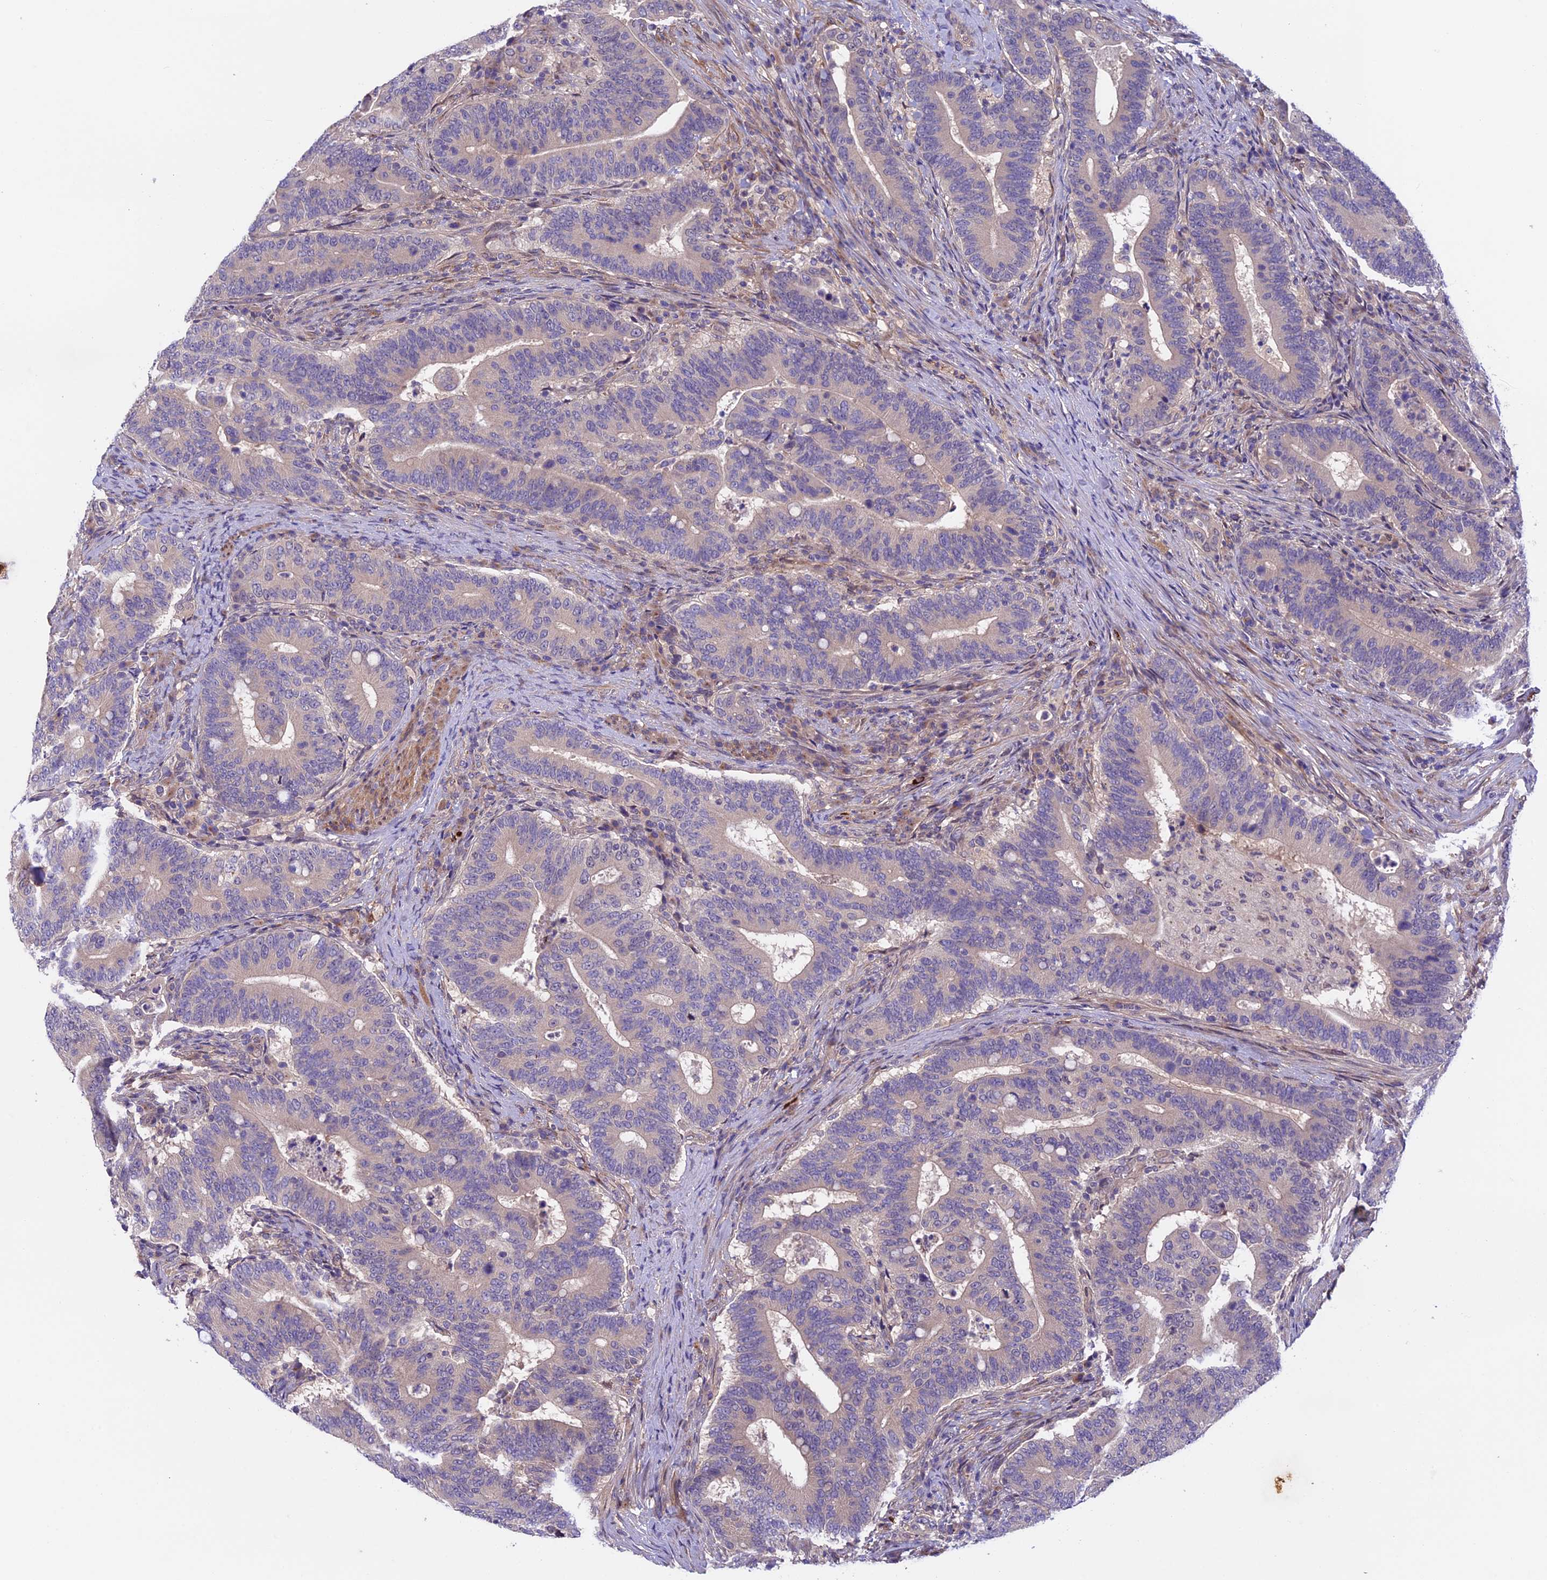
{"staining": {"intensity": "negative", "quantity": "none", "location": "none"}, "tissue": "colorectal cancer", "cell_type": "Tumor cells", "image_type": "cancer", "snomed": [{"axis": "morphology", "description": "Adenocarcinoma, NOS"}, {"axis": "topography", "description": "Colon"}], "caption": "Immunohistochemistry (IHC) of colorectal adenocarcinoma shows no staining in tumor cells. The staining is performed using DAB brown chromogen with nuclei counter-stained in using hematoxylin.", "gene": "CCDC9B", "patient": {"sex": "female", "age": 66}}